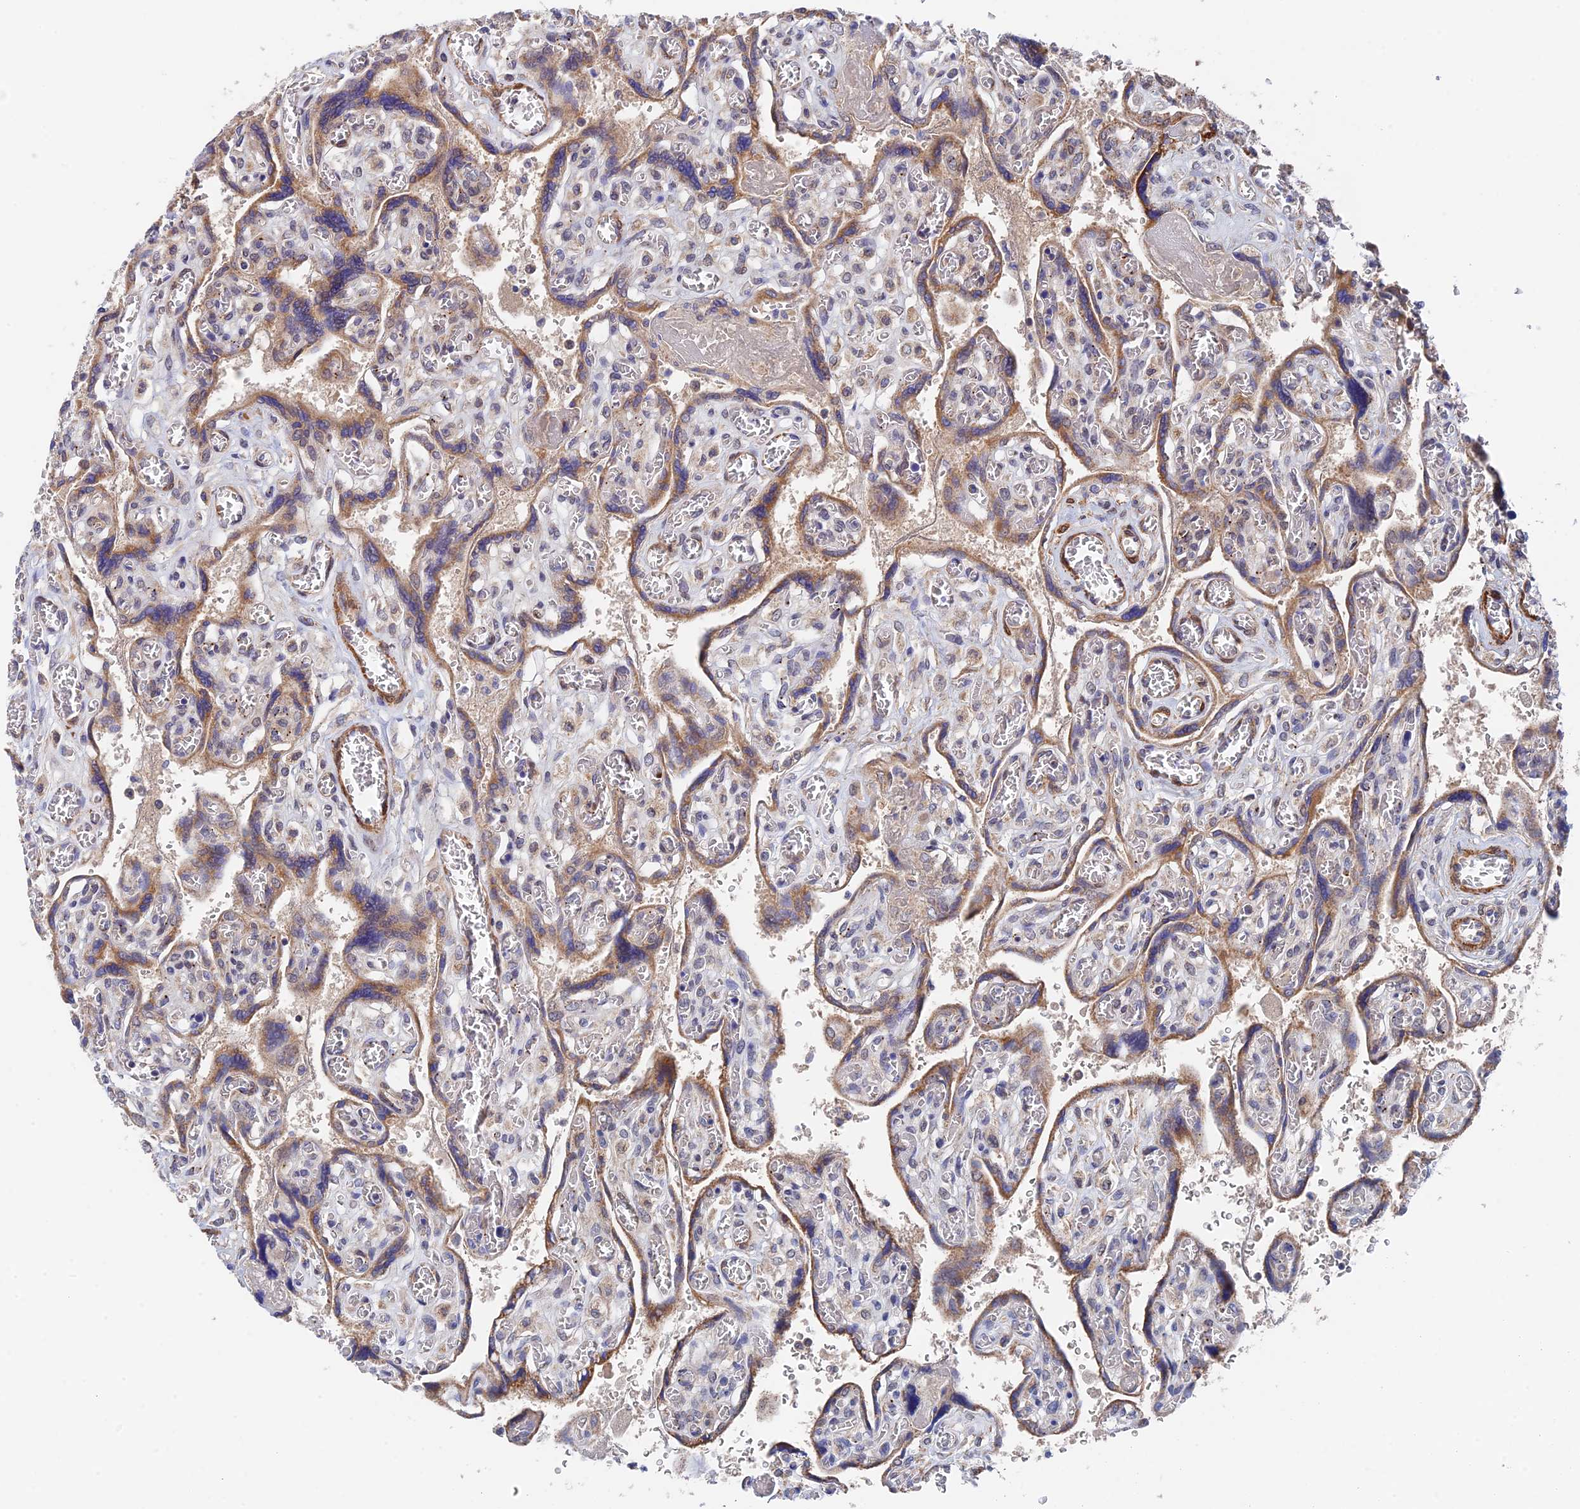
{"staining": {"intensity": "moderate", "quantity": ">75%", "location": "cytoplasmic/membranous"}, "tissue": "placenta", "cell_type": "Trophoblastic cells", "image_type": "normal", "snomed": [{"axis": "morphology", "description": "Normal tissue, NOS"}, {"axis": "topography", "description": "Placenta"}], "caption": "Trophoblastic cells show medium levels of moderate cytoplasmic/membranous positivity in about >75% of cells in benign human placenta. The staining was performed using DAB to visualize the protein expression in brown, while the nuclei were stained in blue with hematoxylin (Magnification: 20x).", "gene": "ZNF320", "patient": {"sex": "female", "age": 39}}